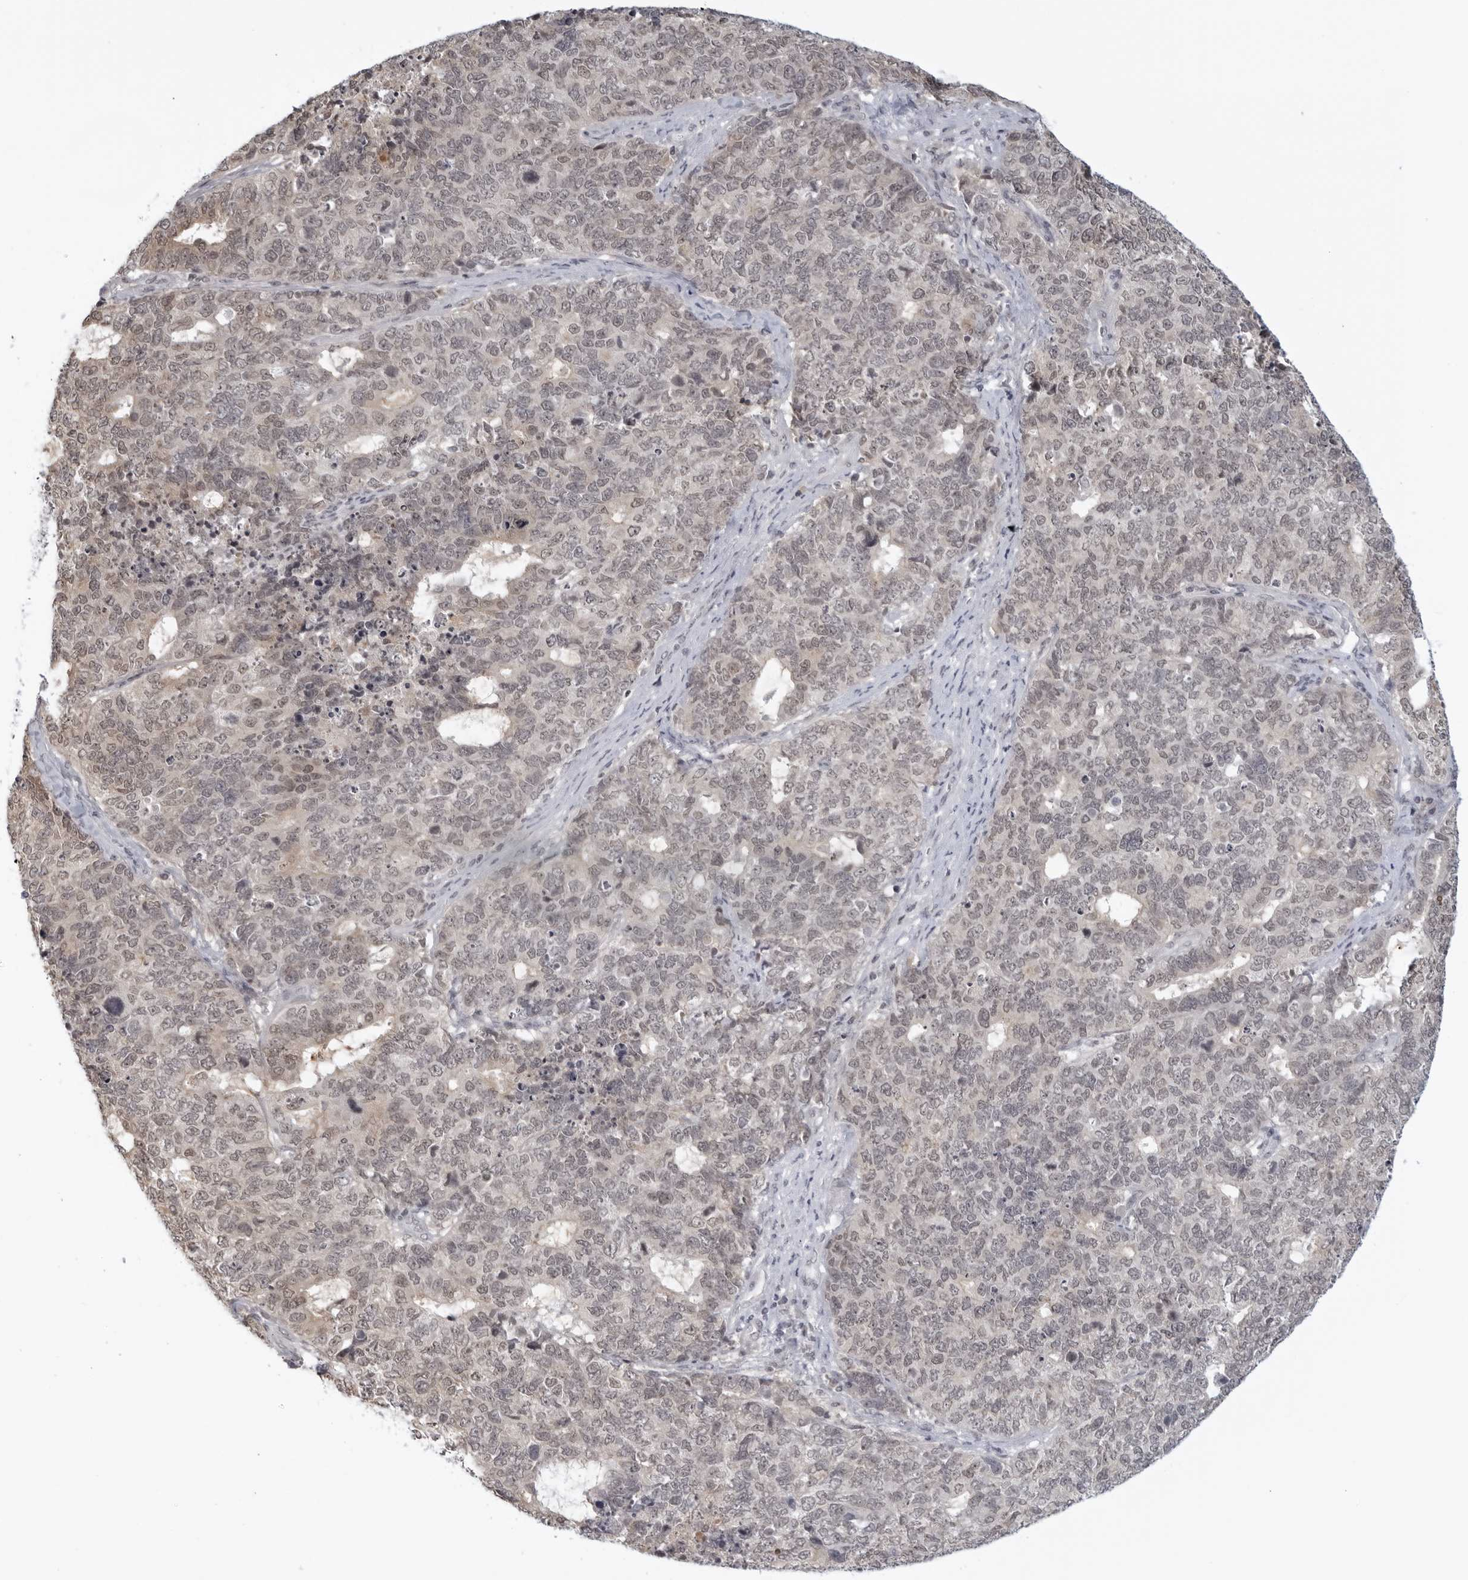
{"staining": {"intensity": "weak", "quantity": "<25%", "location": "nuclear"}, "tissue": "cervical cancer", "cell_type": "Tumor cells", "image_type": "cancer", "snomed": [{"axis": "morphology", "description": "Squamous cell carcinoma, NOS"}, {"axis": "topography", "description": "Cervix"}], "caption": "A high-resolution photomicrograph shows immunohistochemistry staining of squamous cell carcinoma (cervical), which reveals no significant positivity in tumor cells.", "gene": "RAB11FIP3", "patient": {"sex": "female", "age": 63}}